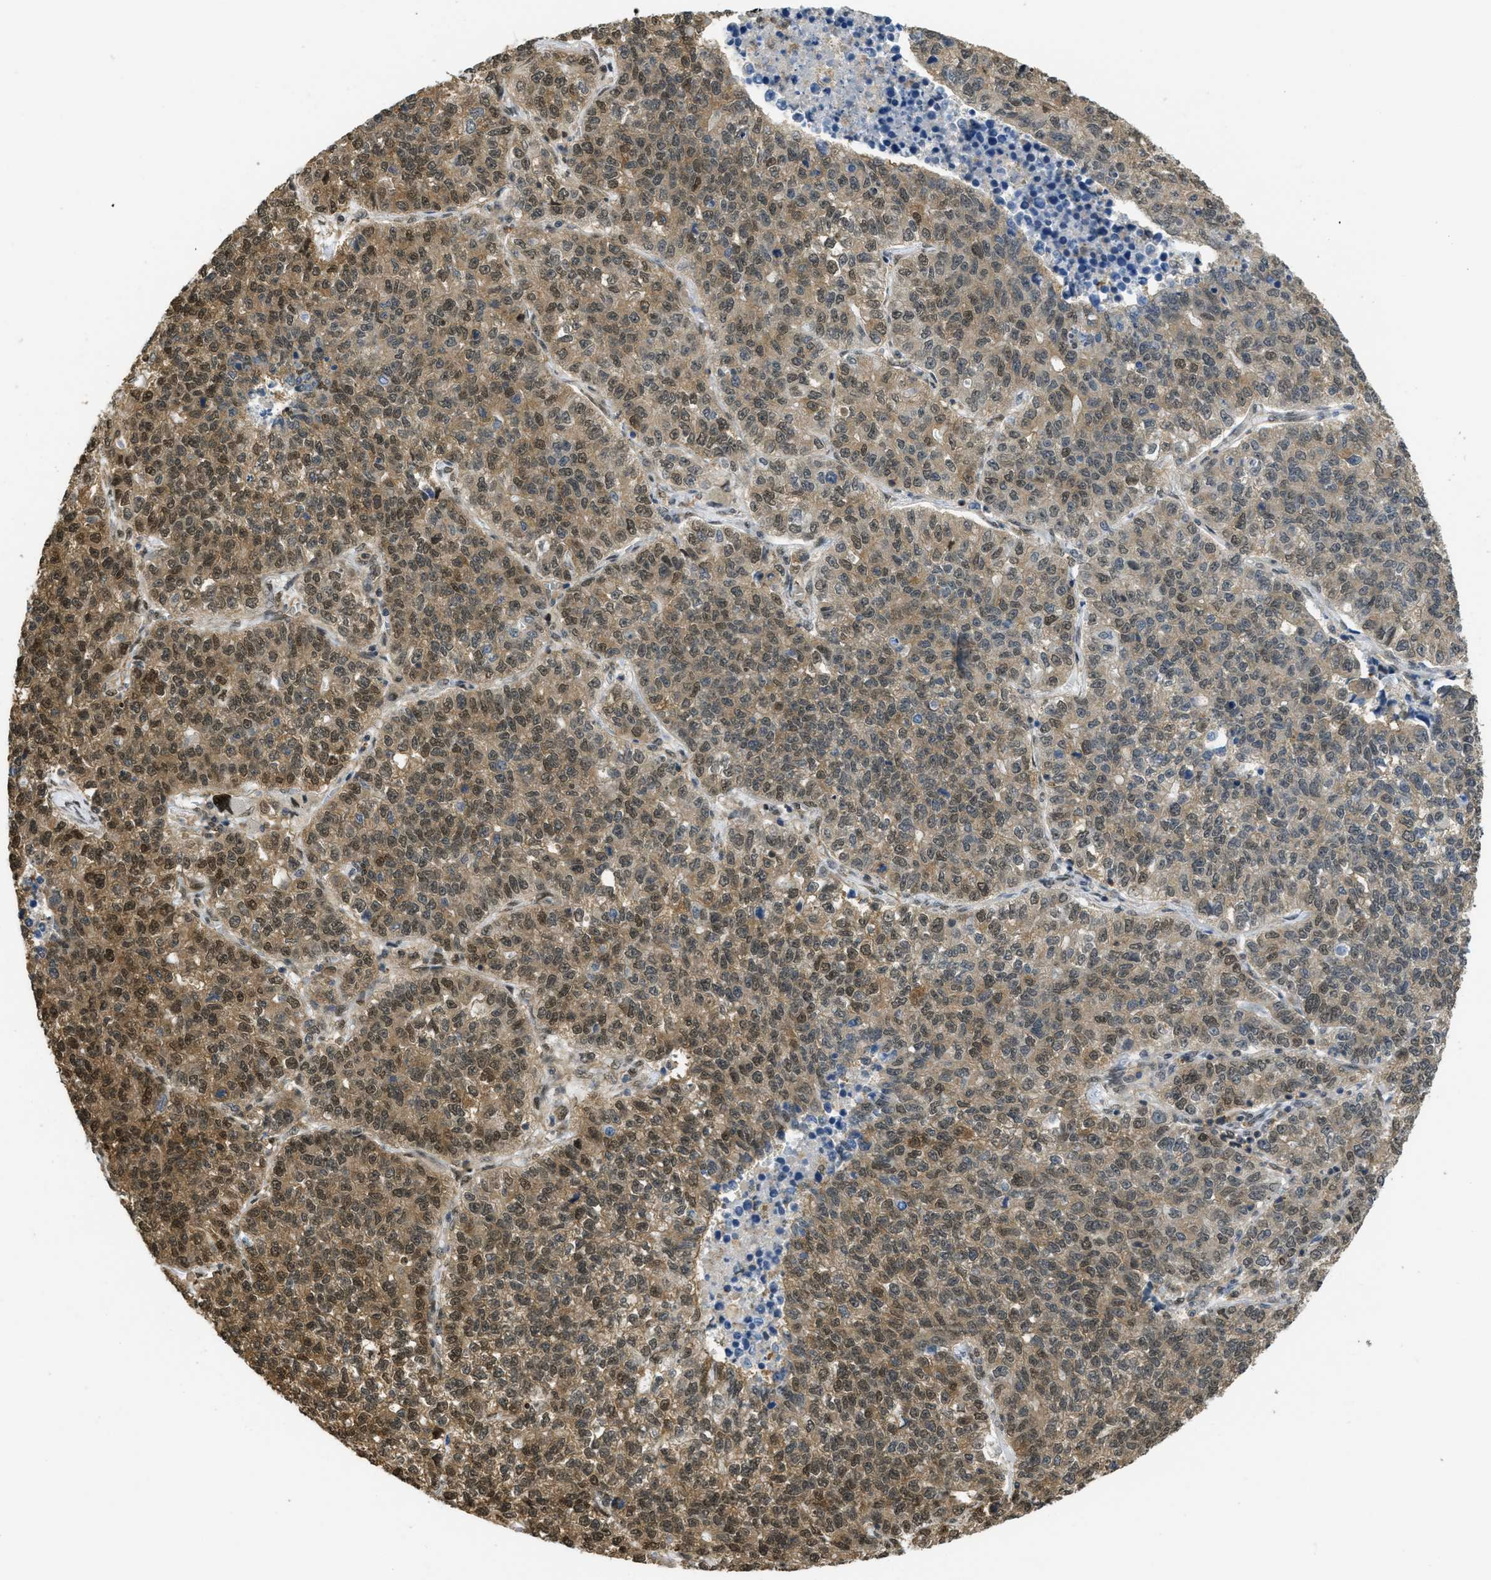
{"staining": {"intensity": "moderate", "quantity": ">75%", "location": "cytoplasmic/membranous,nuclear"}, "tissue": "lung cancer", "cell_type": "Tumor cells", "image_type": "cancer", "snomed": [{"axis": "morphology", "description": "Adenocarcinoma, NOS"}, {"axis": "topography", "description": "Lung"}], "caption": "This histopathology image shows immunohistochemistry staining of human lung cancer (adenocarcinoma), with medium moderate cytoplasmic/membranous and nuclear expression in approximately >75% of tumor cells.", "gene": "PSMC5", "patient": {"sex": "male", "age": 49}}